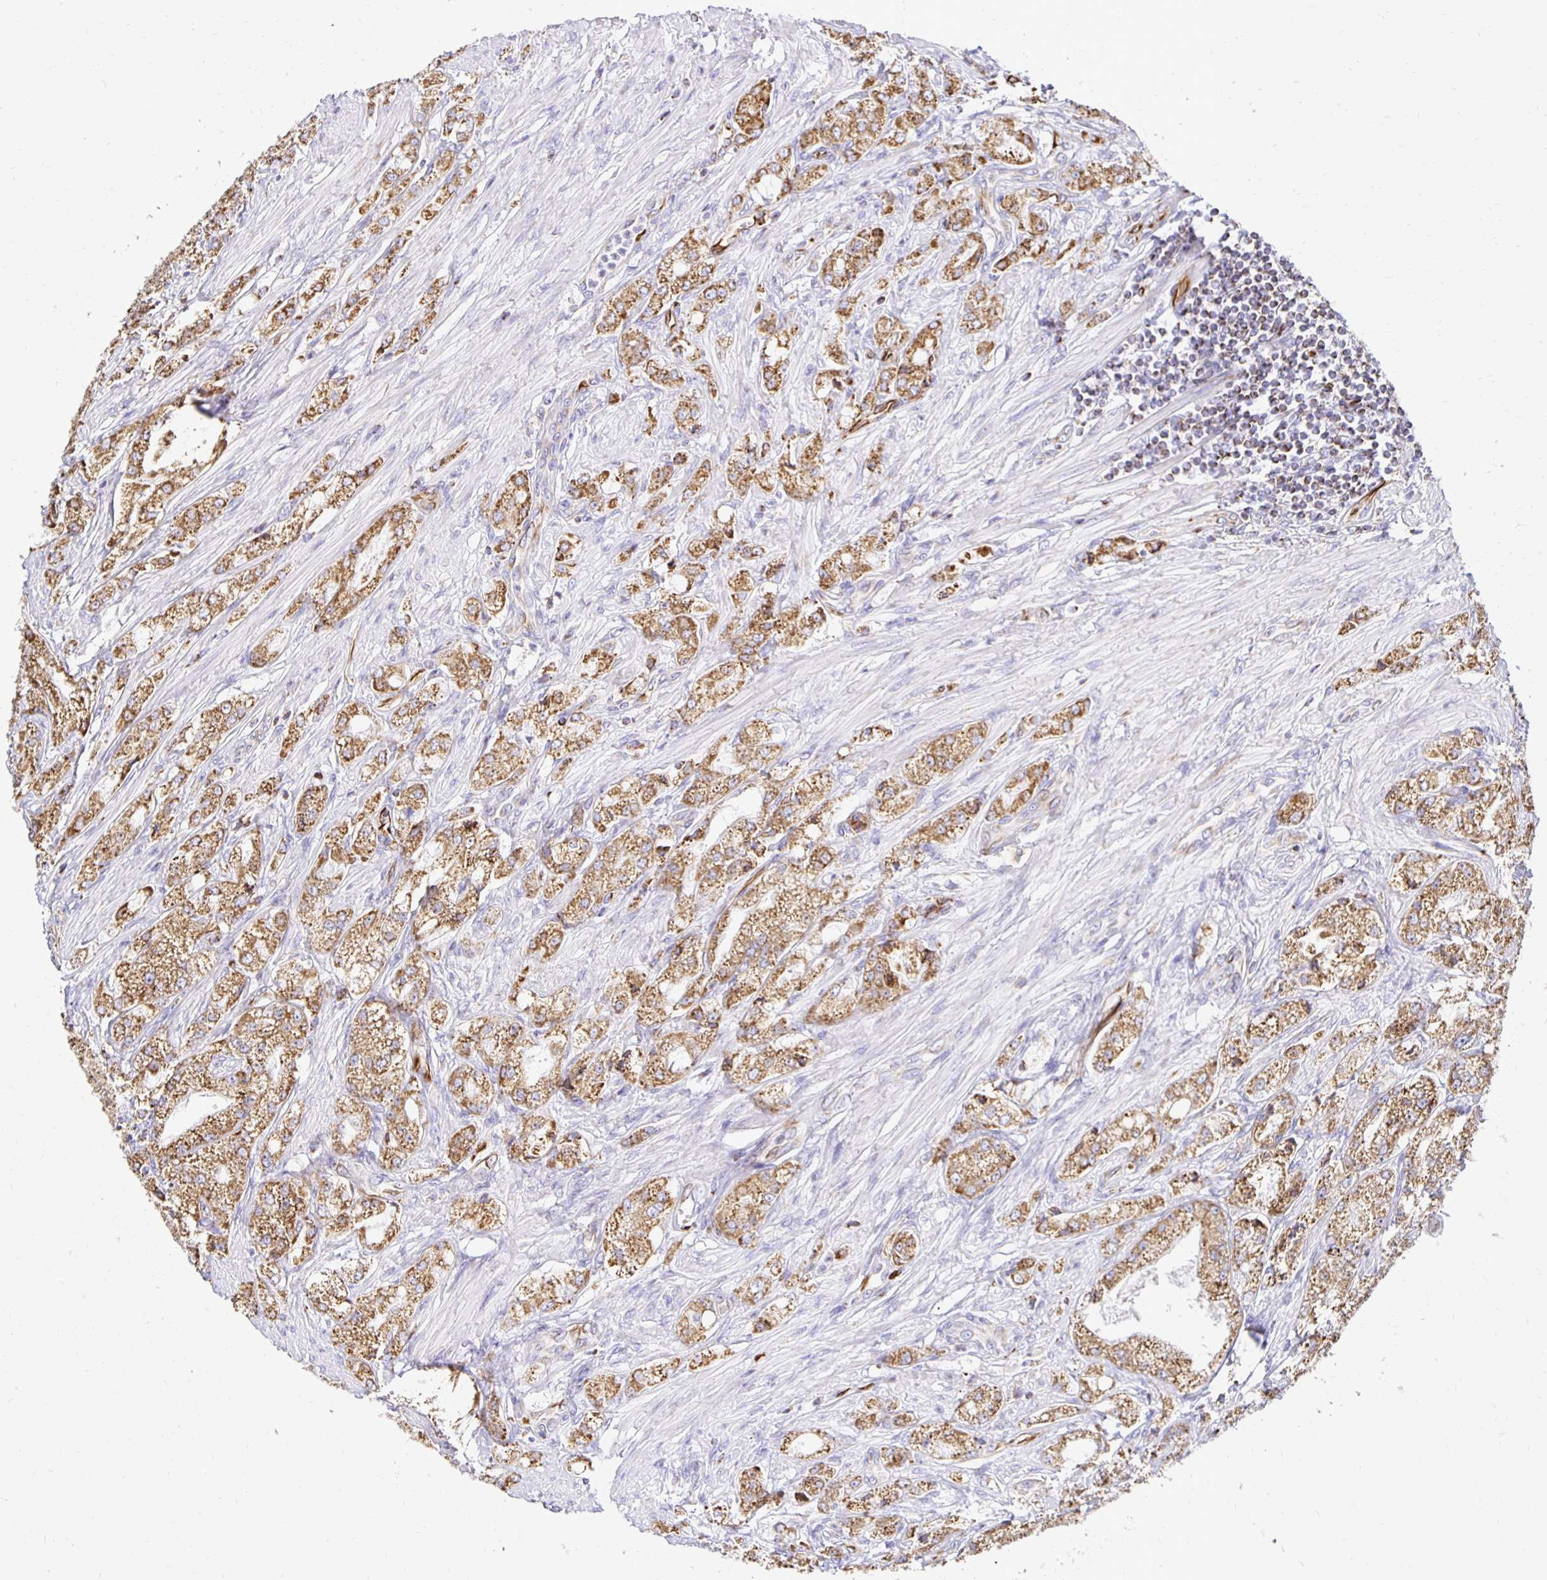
{"staining": {"intensity": "moderate", "quantity": ">75%", "location": "cytoplasmic/membranous"}, "tissue": "prostate cancer", "cell_type": "Tumor cells", "image_type": "cancer", "snomed": [{"axis": "morphology", "description": "Adenocarcinoma, High grade"}, {"axis": "topography", "description": "Prostate"}], "caption": "Prostate cancer (high-grade adenocarcinoma) stained for a protein shows moderate cytoplasmic/membranous positivity in tumor cells.", "gene": "PLAAT2", "patient": {"sex": "male", "age": 61}}